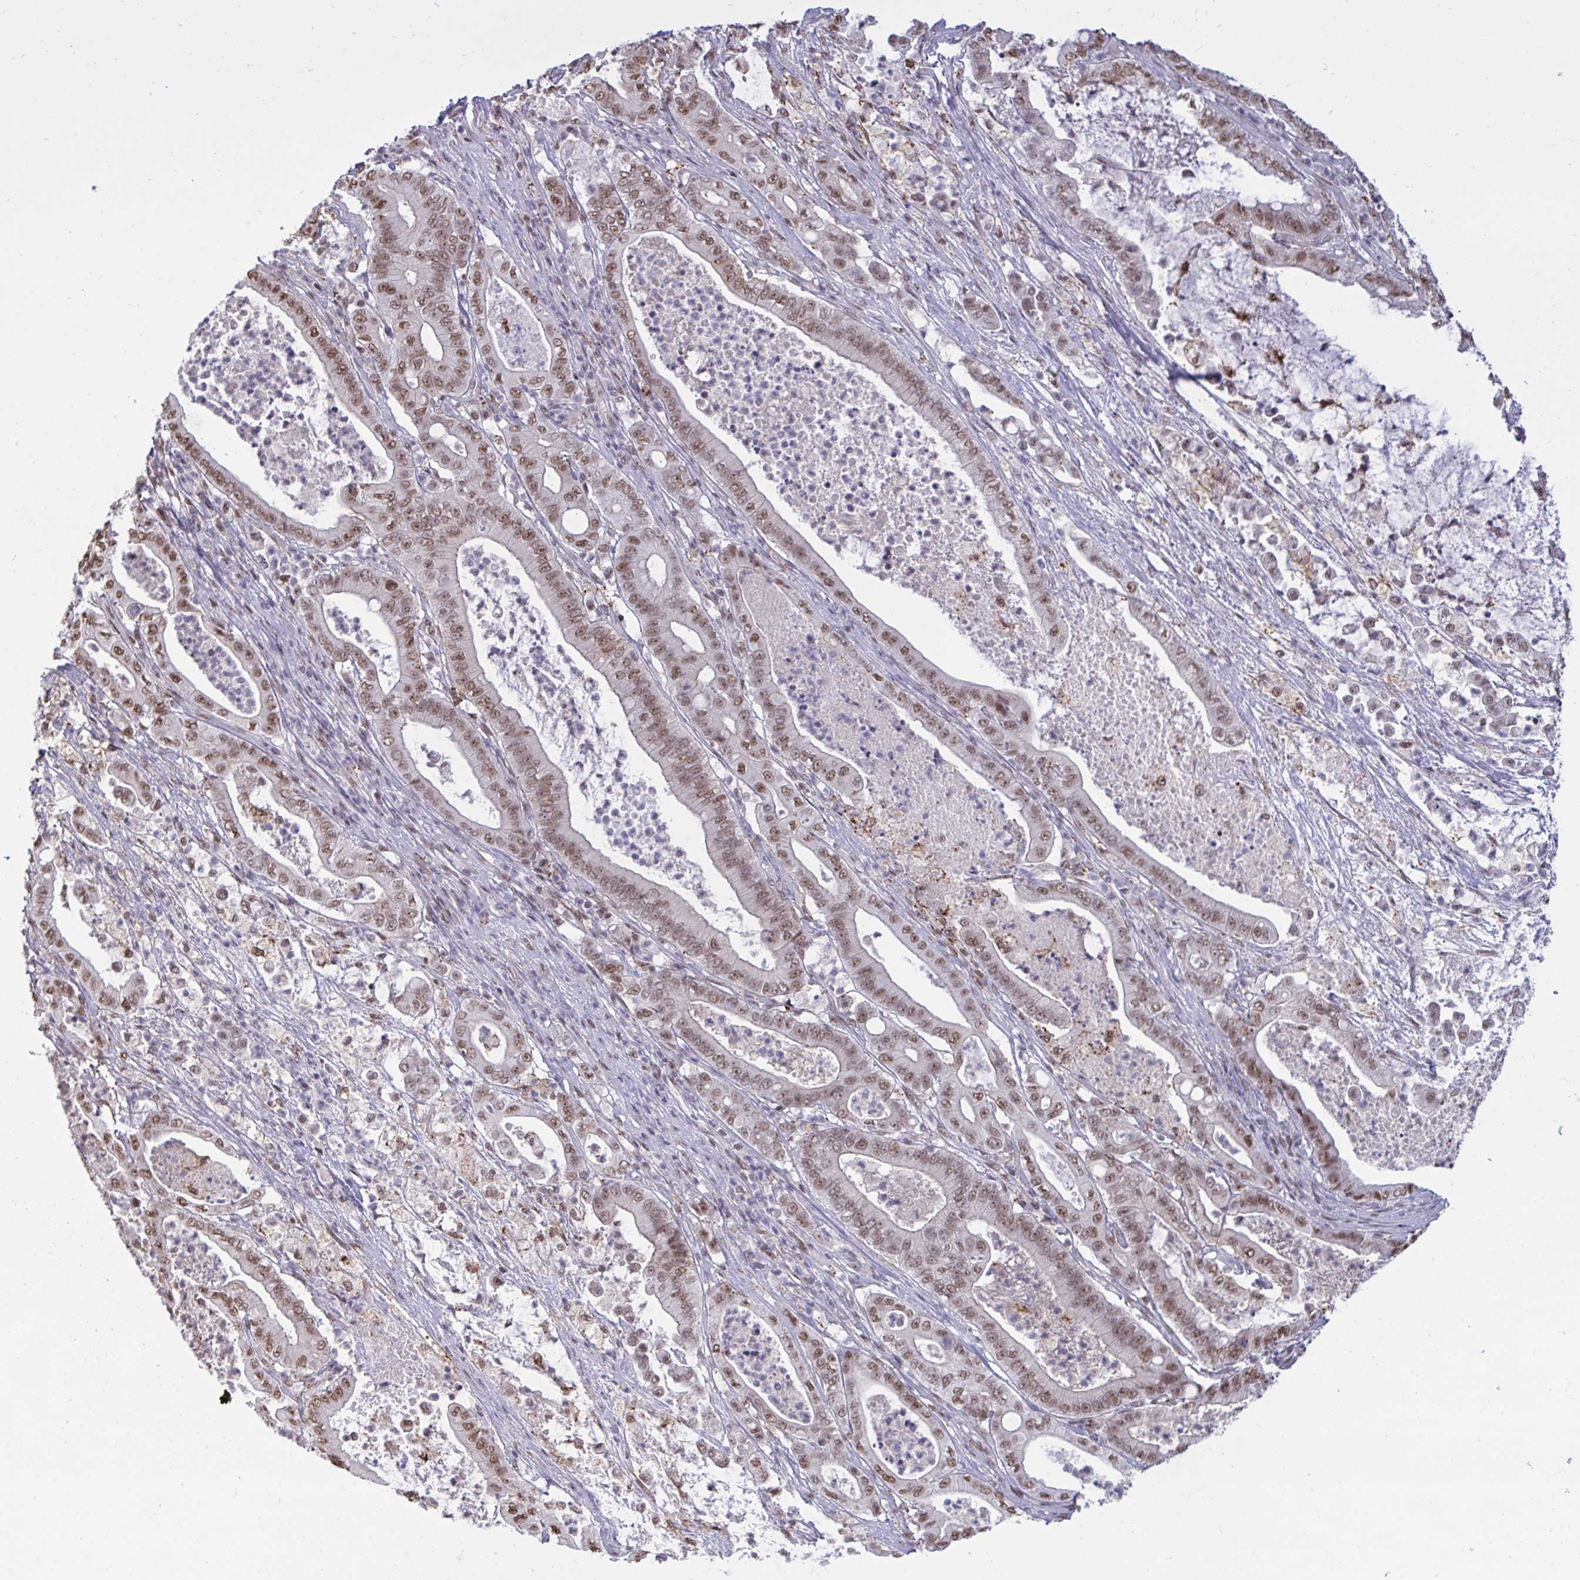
{"staining": {"intensity": "moderate", "quantity": ">75%", "location": "nuclear"}, "tissue": "pancreatic cancer", "cell_type": "Tumor cells", "image_type": "cancer", "snomed": [{"axis": "morphology", "description": "Adenocarcinoma, NOS"}, {"axis": "topography", "description": "Pancreas"}], "caption": "DAB immunohistochemical staining of human pancreatic cancer reveals moderate nuclear protein expression in about >75% of tumor cells.", "gene": "PUF60", "patient": {"sex": "male", "age": 71}}